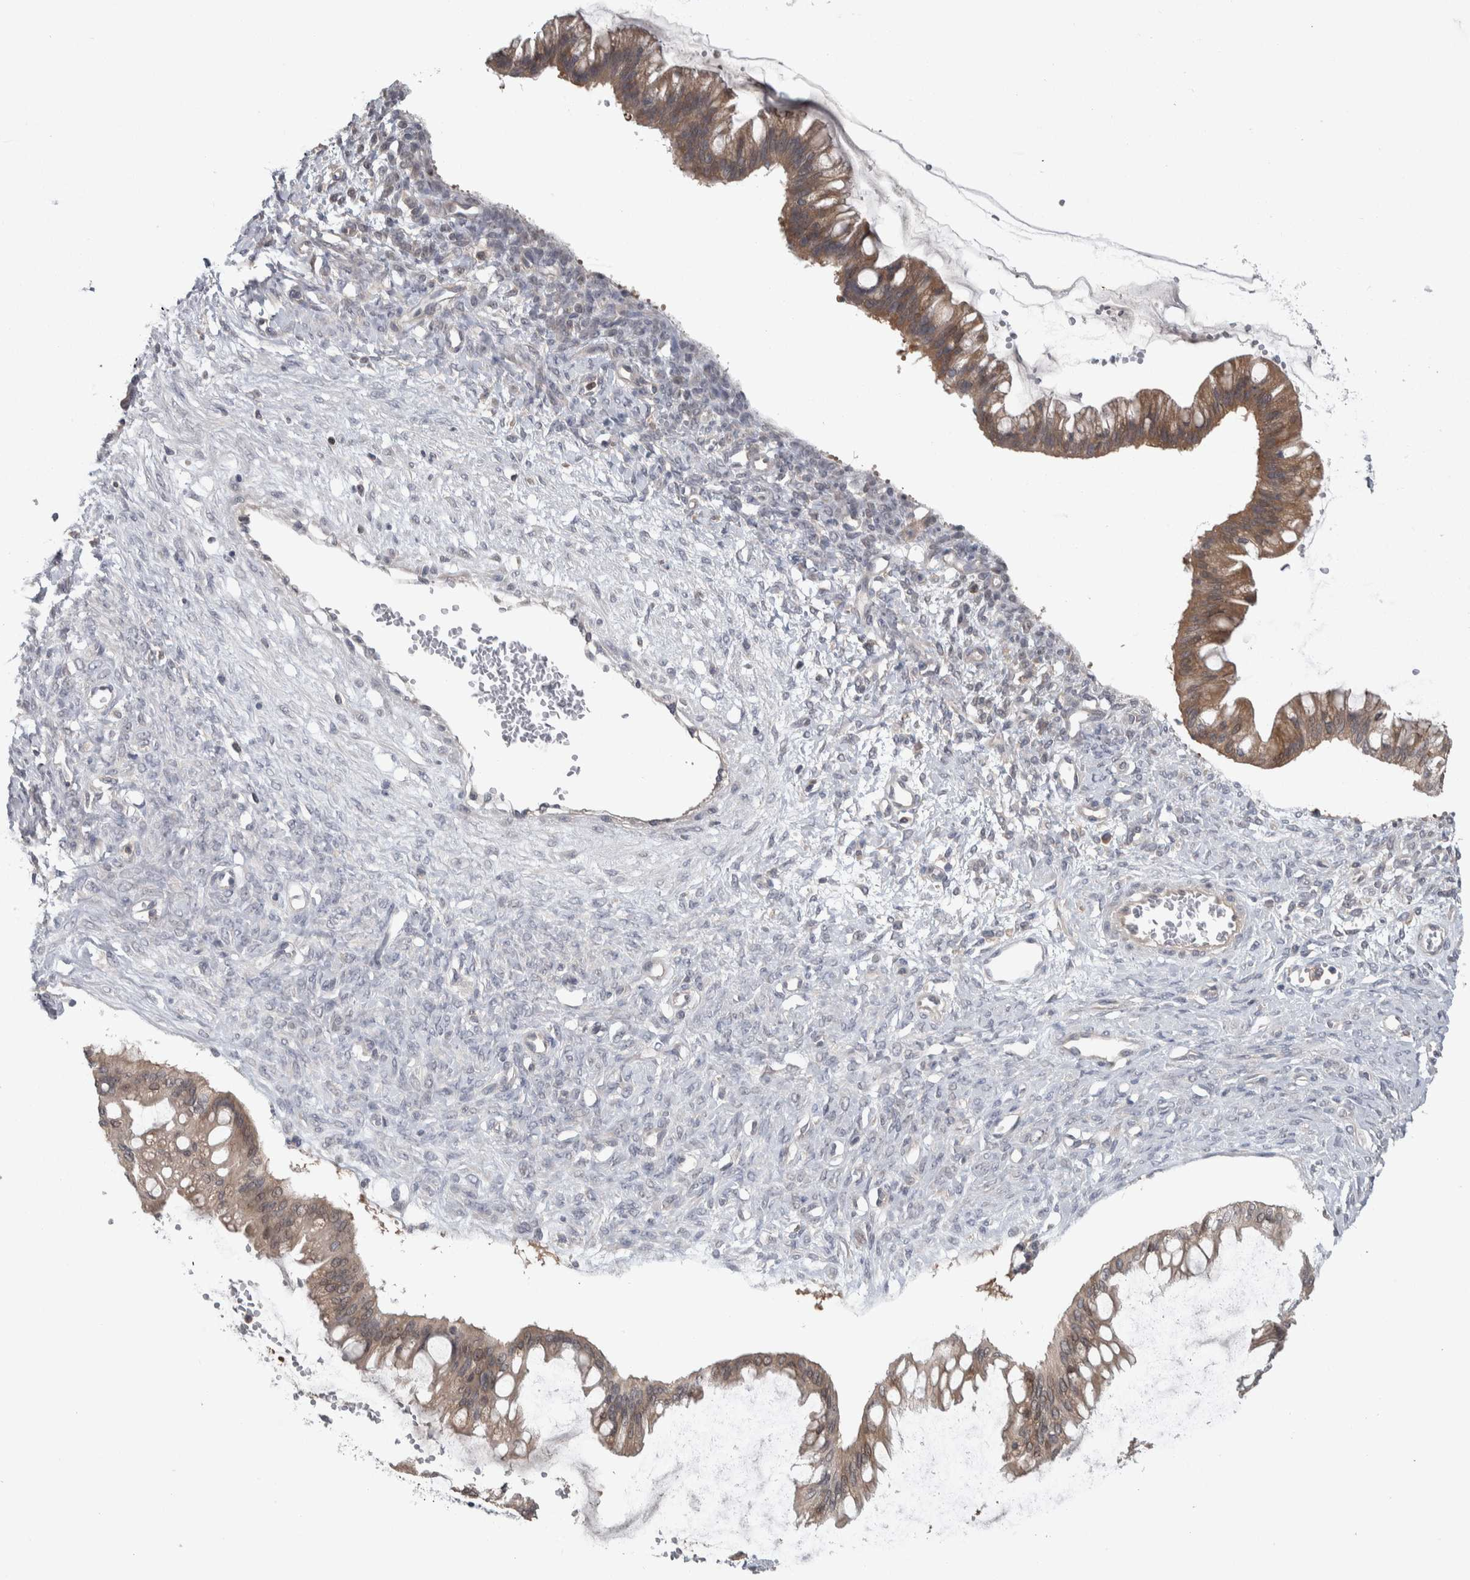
{"staining": {"intensity": "moderate", "quantity": ">75%", "location": "cytoplasmic/membranous"}, "tissue": "ovarian cancer", "cell_type": "Tumor cells", "image_type": "cancer", "snomed": [{"axis": "morphology", "description": "Cystadenocarcinoma, mucinous, NOS"}, {"axis": "topography", "description": "Ovary"}], "caption": "Immunohistochemistry (IHC) of mucinous cystadenocarcinoma (ovarian) exhibits medium levels of moderate cytoplasmic/membranous staining in approximately >75% of tumor cells.", "gene": "HTATIP2", "patient": {"sex": "female", "age": 73}}